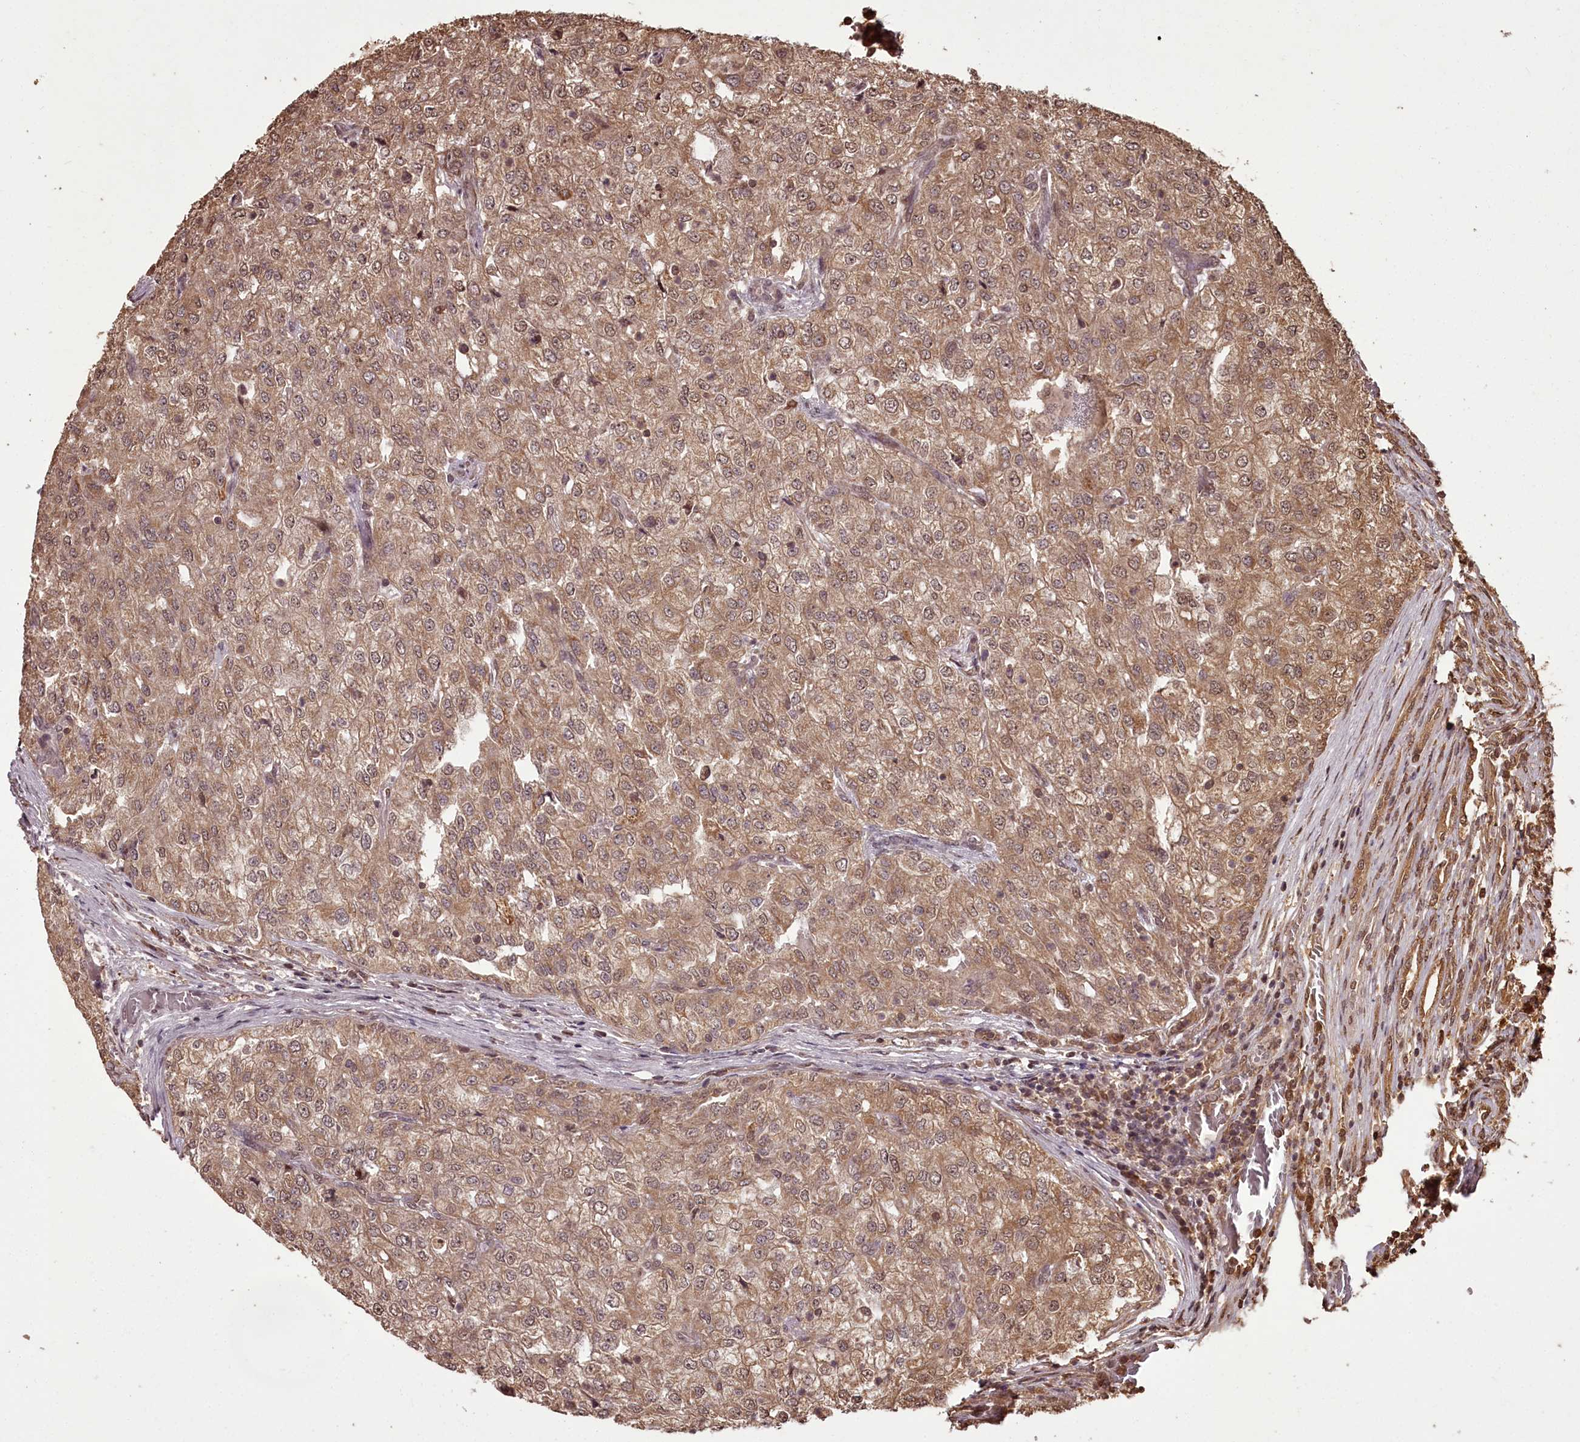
{"staining": {"intensity": "moderate", "quantity": ">75%", "location": "cytoplasmic/membranous"}, "tissue": "renal cancer", "cell_type": "Tumor cells", "image_type": "cancer", "snomed": [{"axis": "morphology", "description": "Adenocarcinoma, NOS"}, {"axis": "topography", "description": "Kidney"}], "caption": "The immunohistochemical stain labels moderate cytoplasmic/membranous positivity in tumor cells of adenocarcinoma (renal) tissue.", "gene": "NPRL2", "patient": {"sex": "female", "age": 54}}